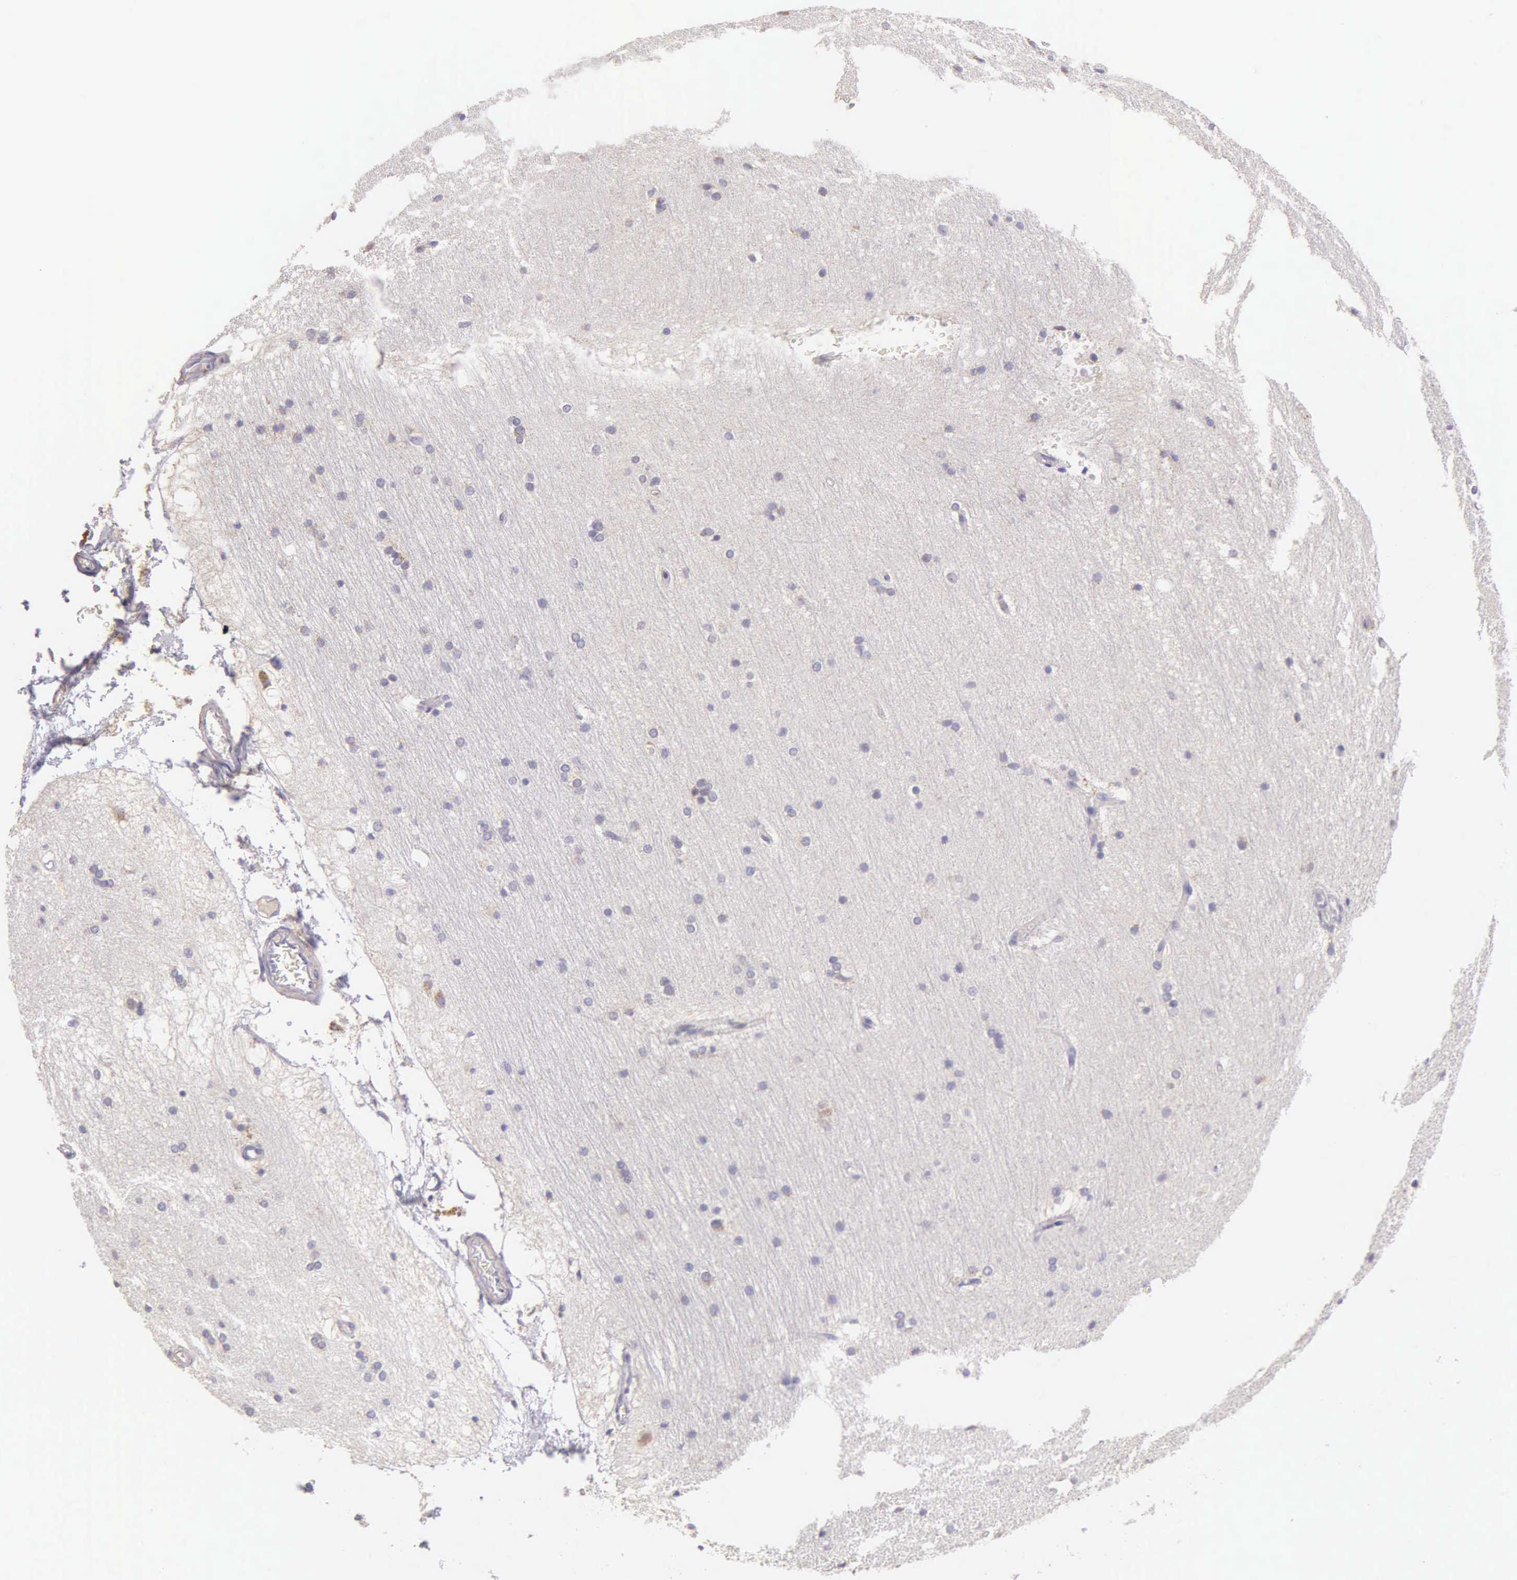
{"staining": {"intensity": "negative", "quantity": "none", "location": "none"}, "tissue": "cerebral cortex", "cell_type": "Endothelial cells", "image_type": "normal", "snomed": [{"axis": "morphology", "description": "Normal tissue, NOS"}, {"axis": "topography", "description": "Cerebral cortex"}, {"axis": "topography", "description": "Hippocampus"}], "caption": "This is an immunohistochemistry micrograph of unremarkable cerebral cortex. There is no expression in endothelial cells.", "gene": "ESR1", "patient": {"sex": "female", "age": 19}}